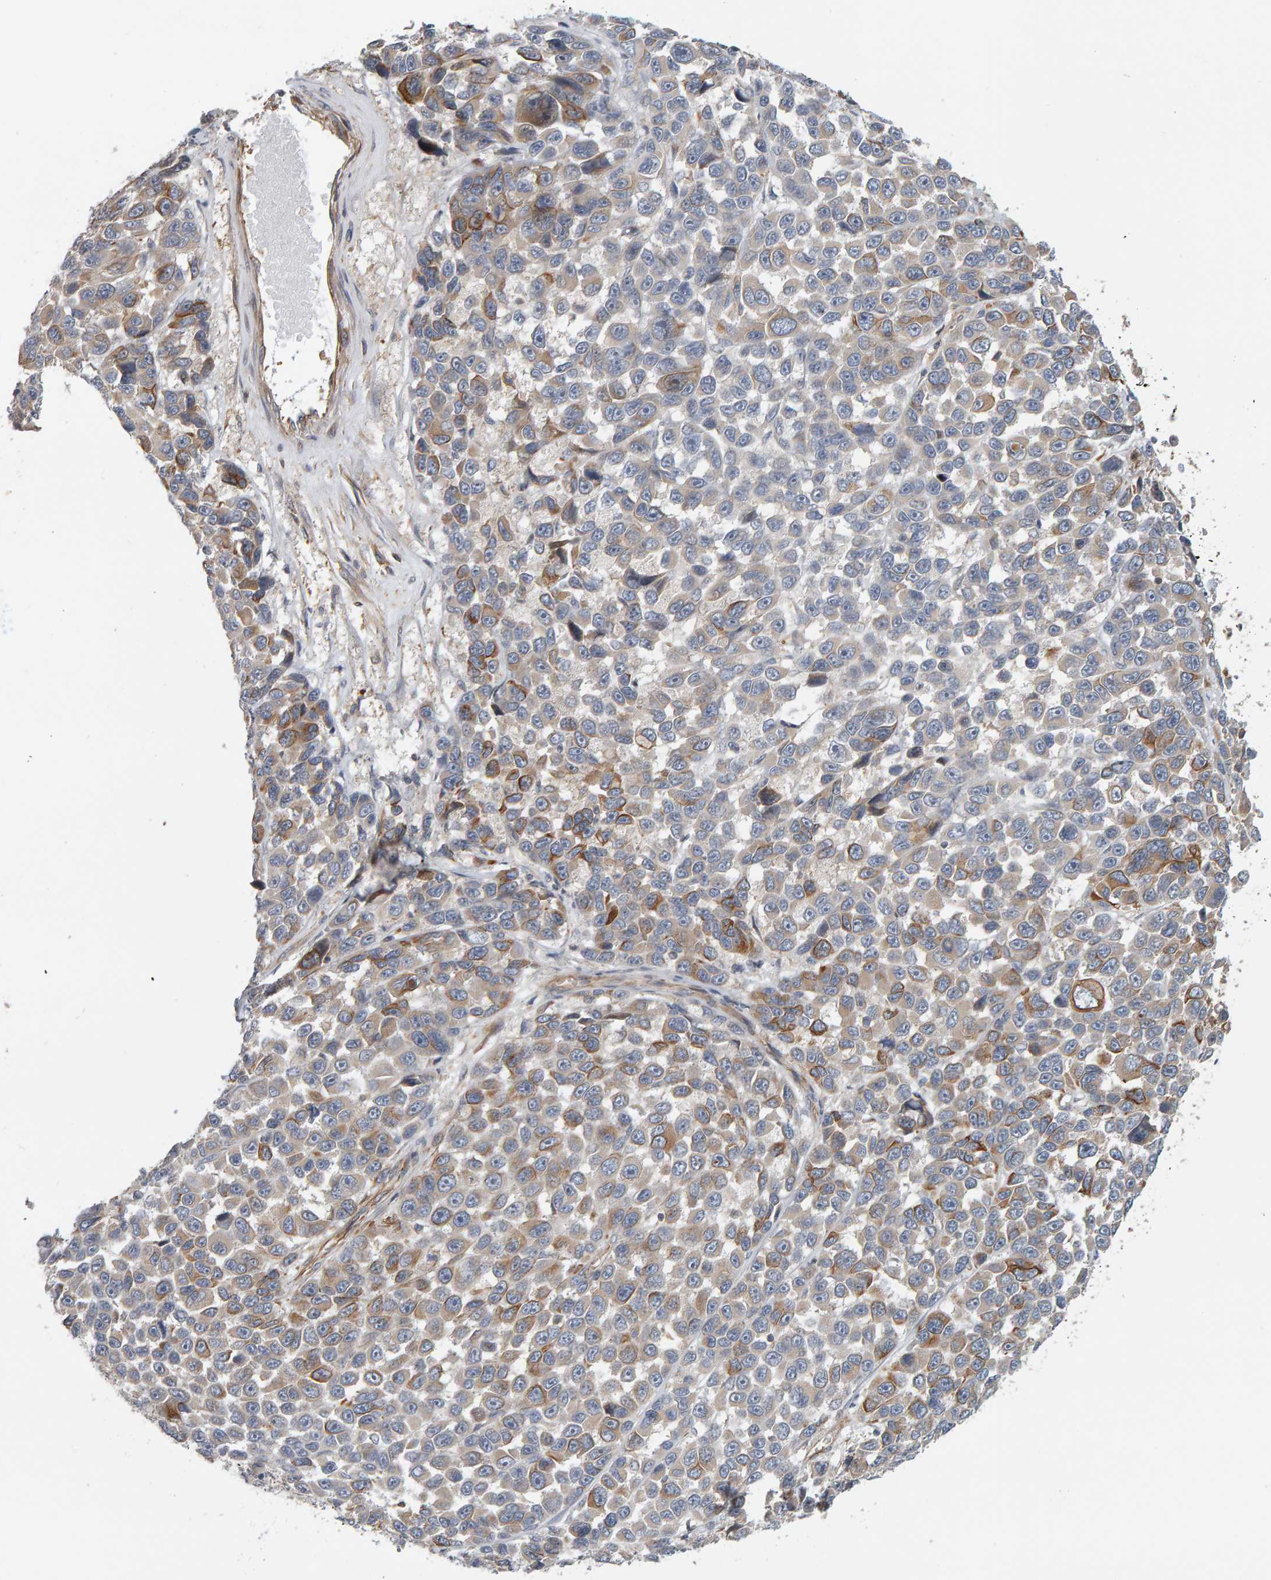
{"staining": {"intensity": "moderate", "quantity": "25%-75%", "location": "cytoplasmic/membranous"}, "tissue": "melanoma", "cell_type": "Tumor cells", "image_type": "cancer", "snomed": [{"axis": "morphology", "description": "Malignant melanoma, NOS"}, {"axis": "topography", "description": "Skin"}], "caption": "About 25%-75% of tumor cells in malignant melanoma show moderate cytoplasmic/membranous protein expression as visualized by brown immunohistochemical staining.", "gene": "C9orf72", "patient": {"sex": "male", "age": 53}}